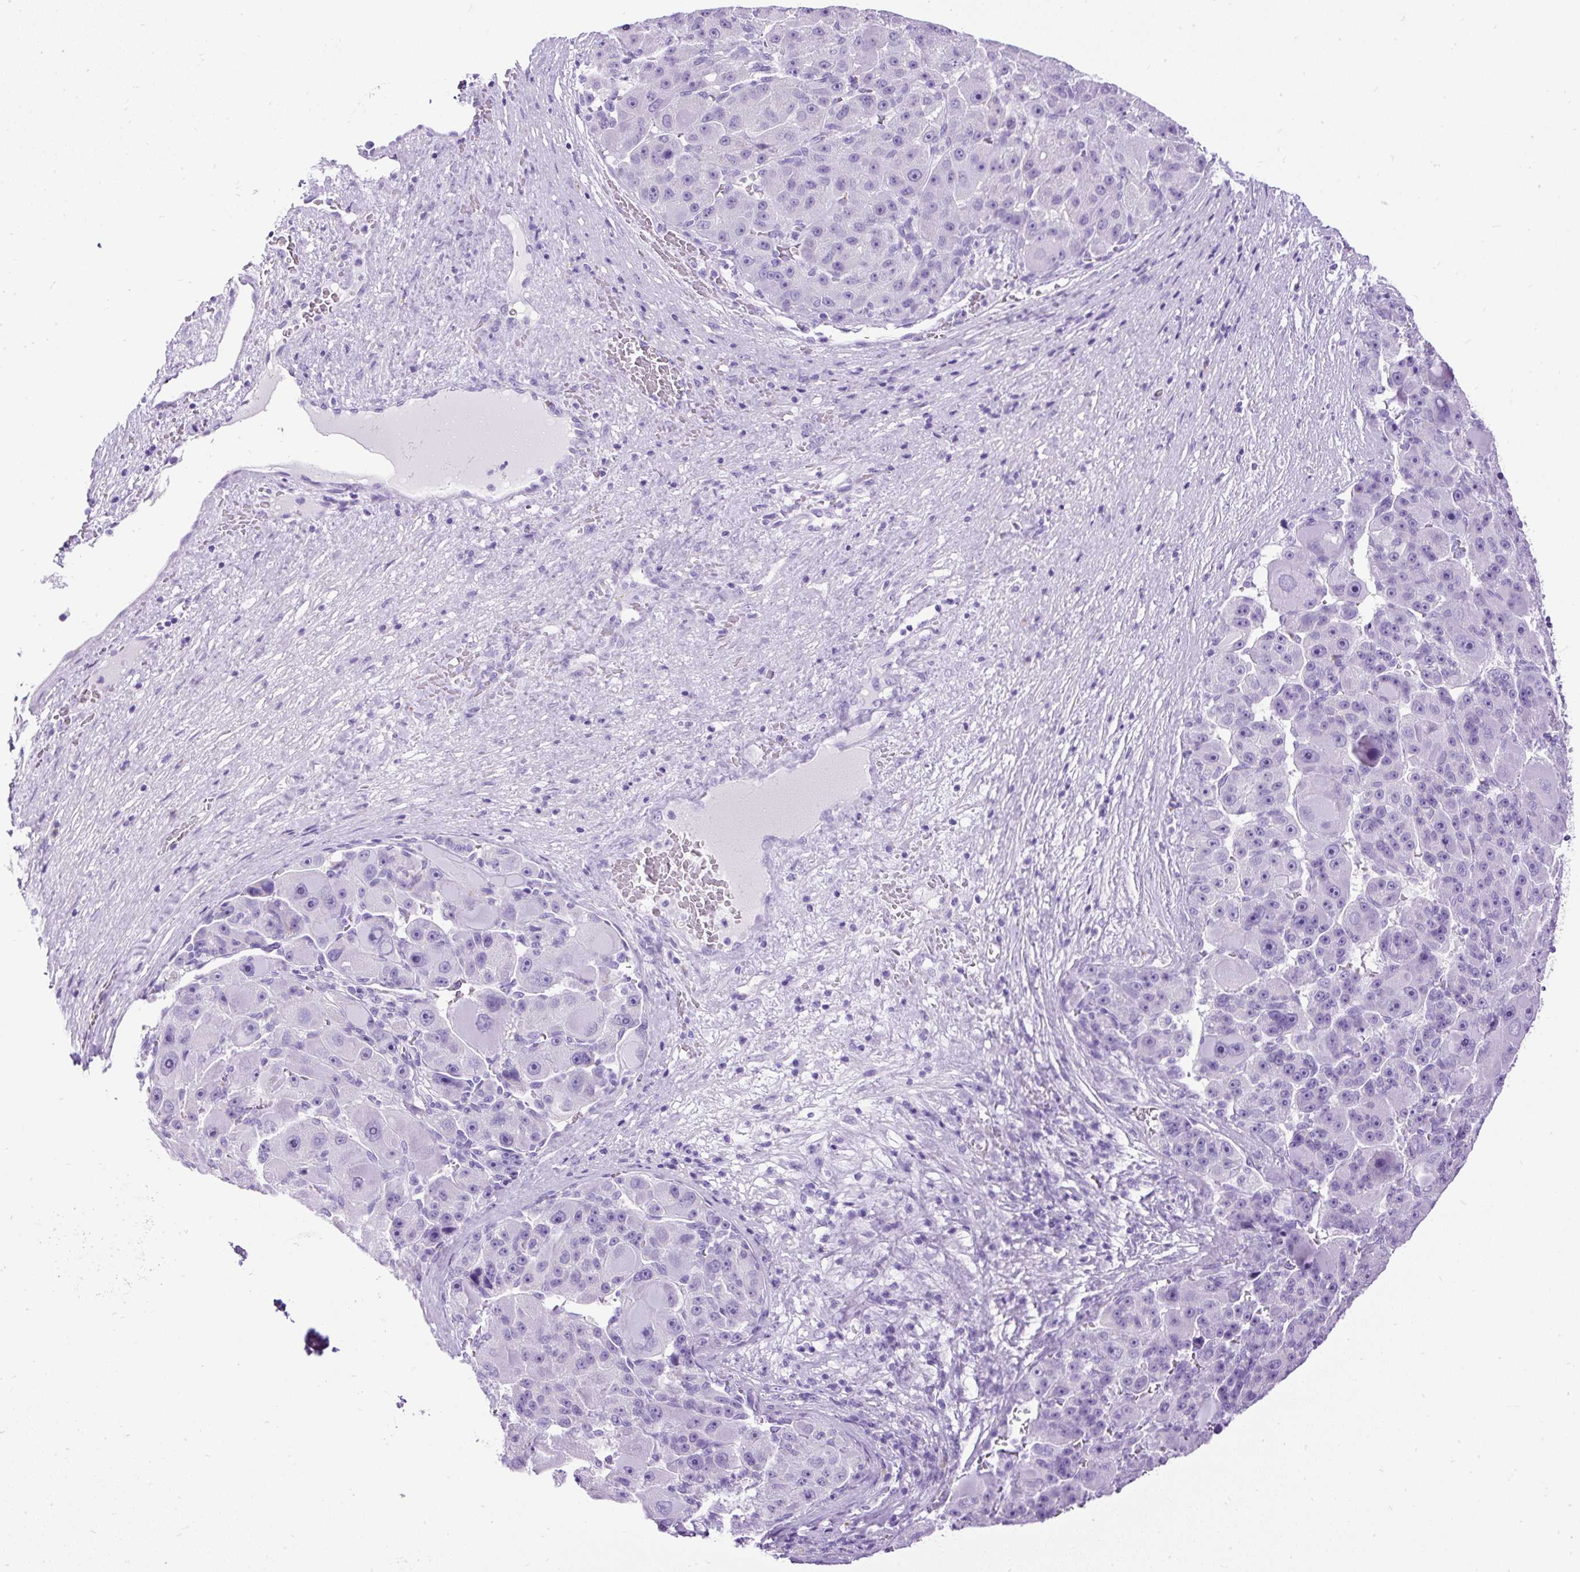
{"staining": {"intensity": "negative", "quantity": "none", "location": "none"}, "tissue": "liver cancer", "cell_type": "Tumor cells", "image_type": "cancer", "snomed": [{"axis": "morphology", "description": "Carcinoma, Hepatocellular, NOS"}, {"axis": "topography", "description": "Liver"}], "caption": "IHC of hepatocellular carcinoma (liver) demonstrates no staining in tumor cells. The staining is performed using DAB (3,3'-diaminobenzidine) brown chromogen with nuclei counter-stained in using hematoxylin.", "gene": "PDIA2", "patient": {"sex": "male", "age": 76}}